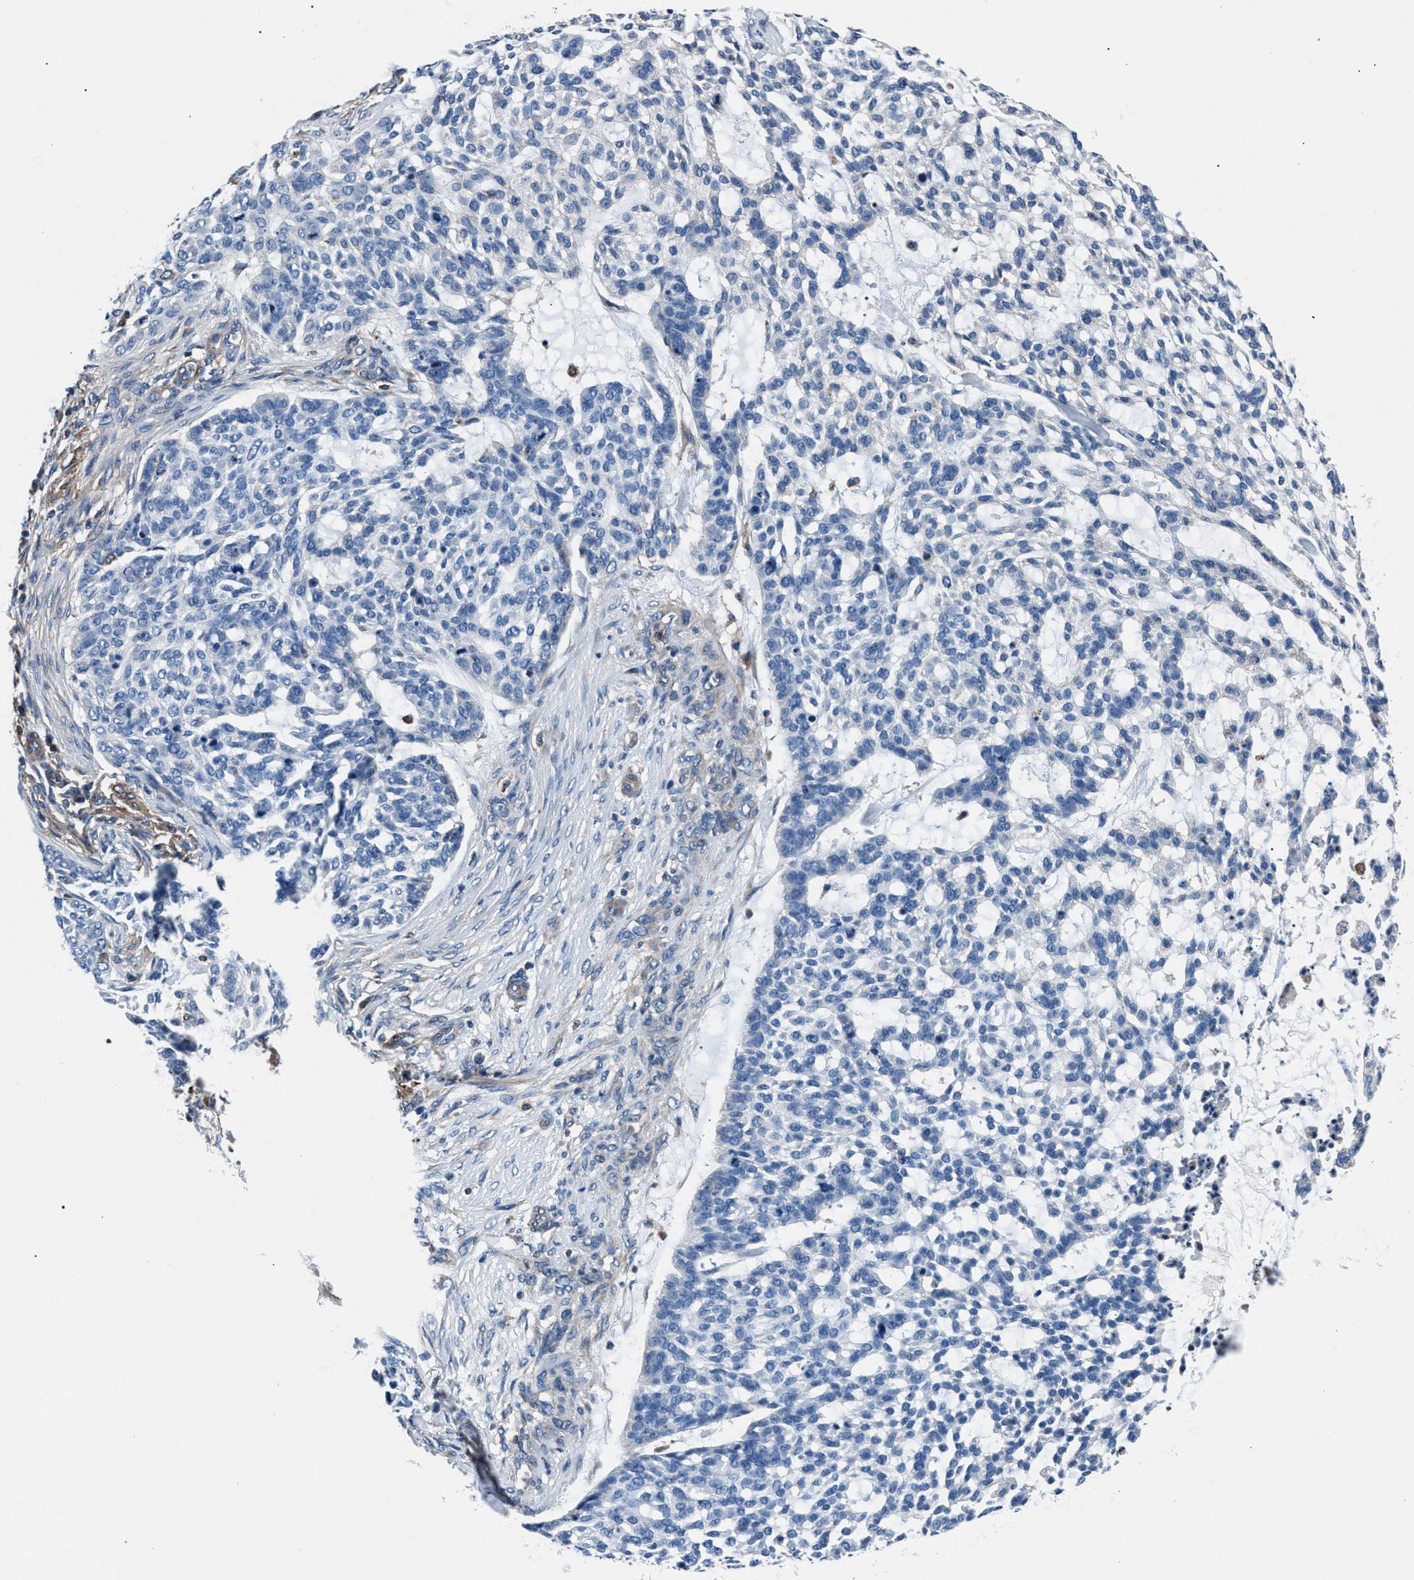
{"staining": {"intensity": "negative", "quantity": "none", "location": "none"}, "tissue": "skin cancer", "cell_type": "Tumor cells", "image_type": "cancer", "snomed": [{"axis": "morphology", "description": "Basal cell carcinoma"}, {"axis": "topography", "description": "Skin"}], "caption": "IHC histopathology image of skin cancer stained for a protein (brown), which shows no positivity in tumor cells.", "gene": "MFSD11", "patient": {"sex": "female", "age": 64}}